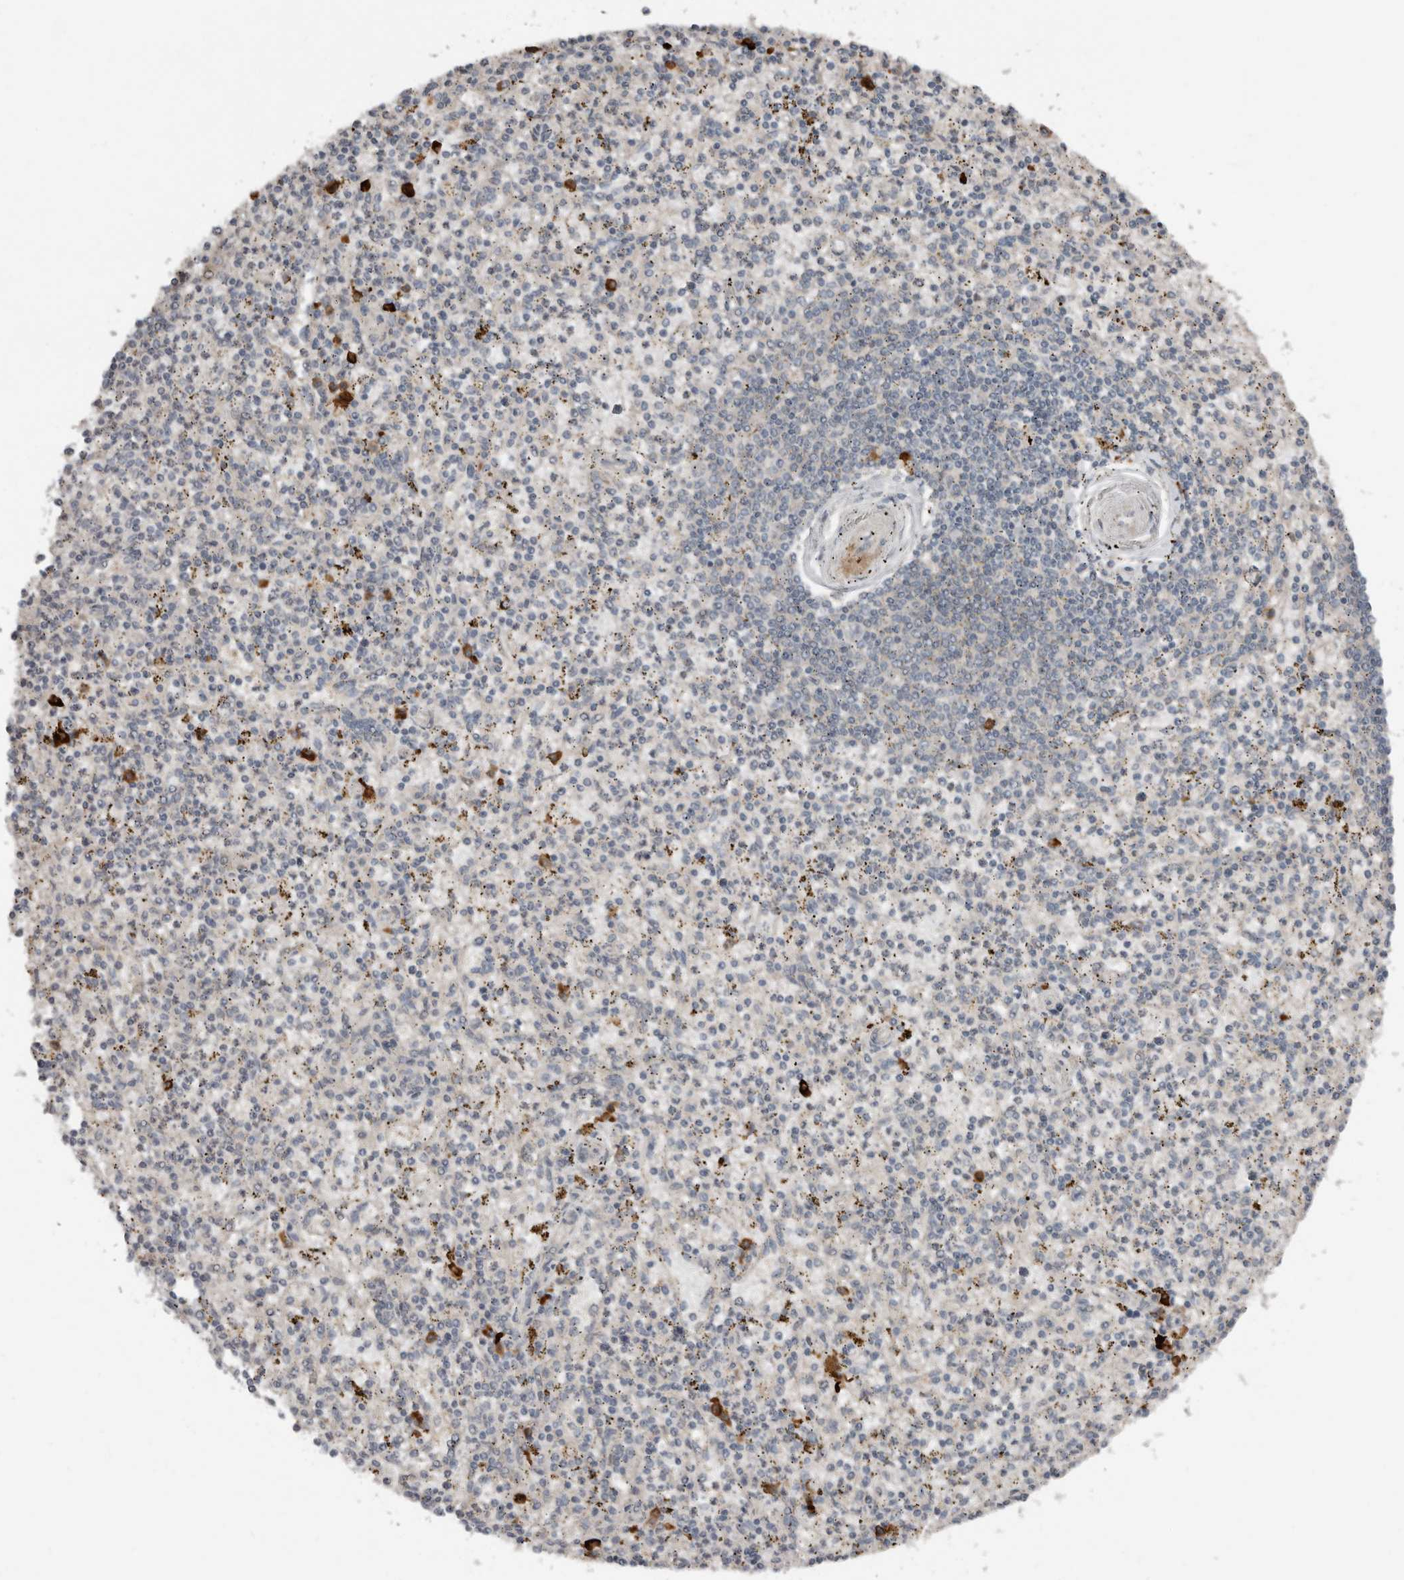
{"staining": {"intensity": "strong", "quantity": "<25%", "location": "cytoplasmic/membranous"}, "tissue": "spleen", "cell_type": "Cells in red pulp", "image_type": "normal", "snomed": [{"axis": "morphology", "description": "Normal tissue, NOS"}, {"axis": "topography", "description": "Spleen"}], "caption": "The histopathology image displays immunohistochemical staining of unremarkable spleen. There is strong cytoplasmic/membranous positivity is seen in approximately <25% of cells in red pulp. The staining was performed using DAB, with brown indicating positive protein expression. Nuclei are stained blue with hematoxylin.", "gene": "TEAD3", "patient": {"sex": "male", "age": 72}}